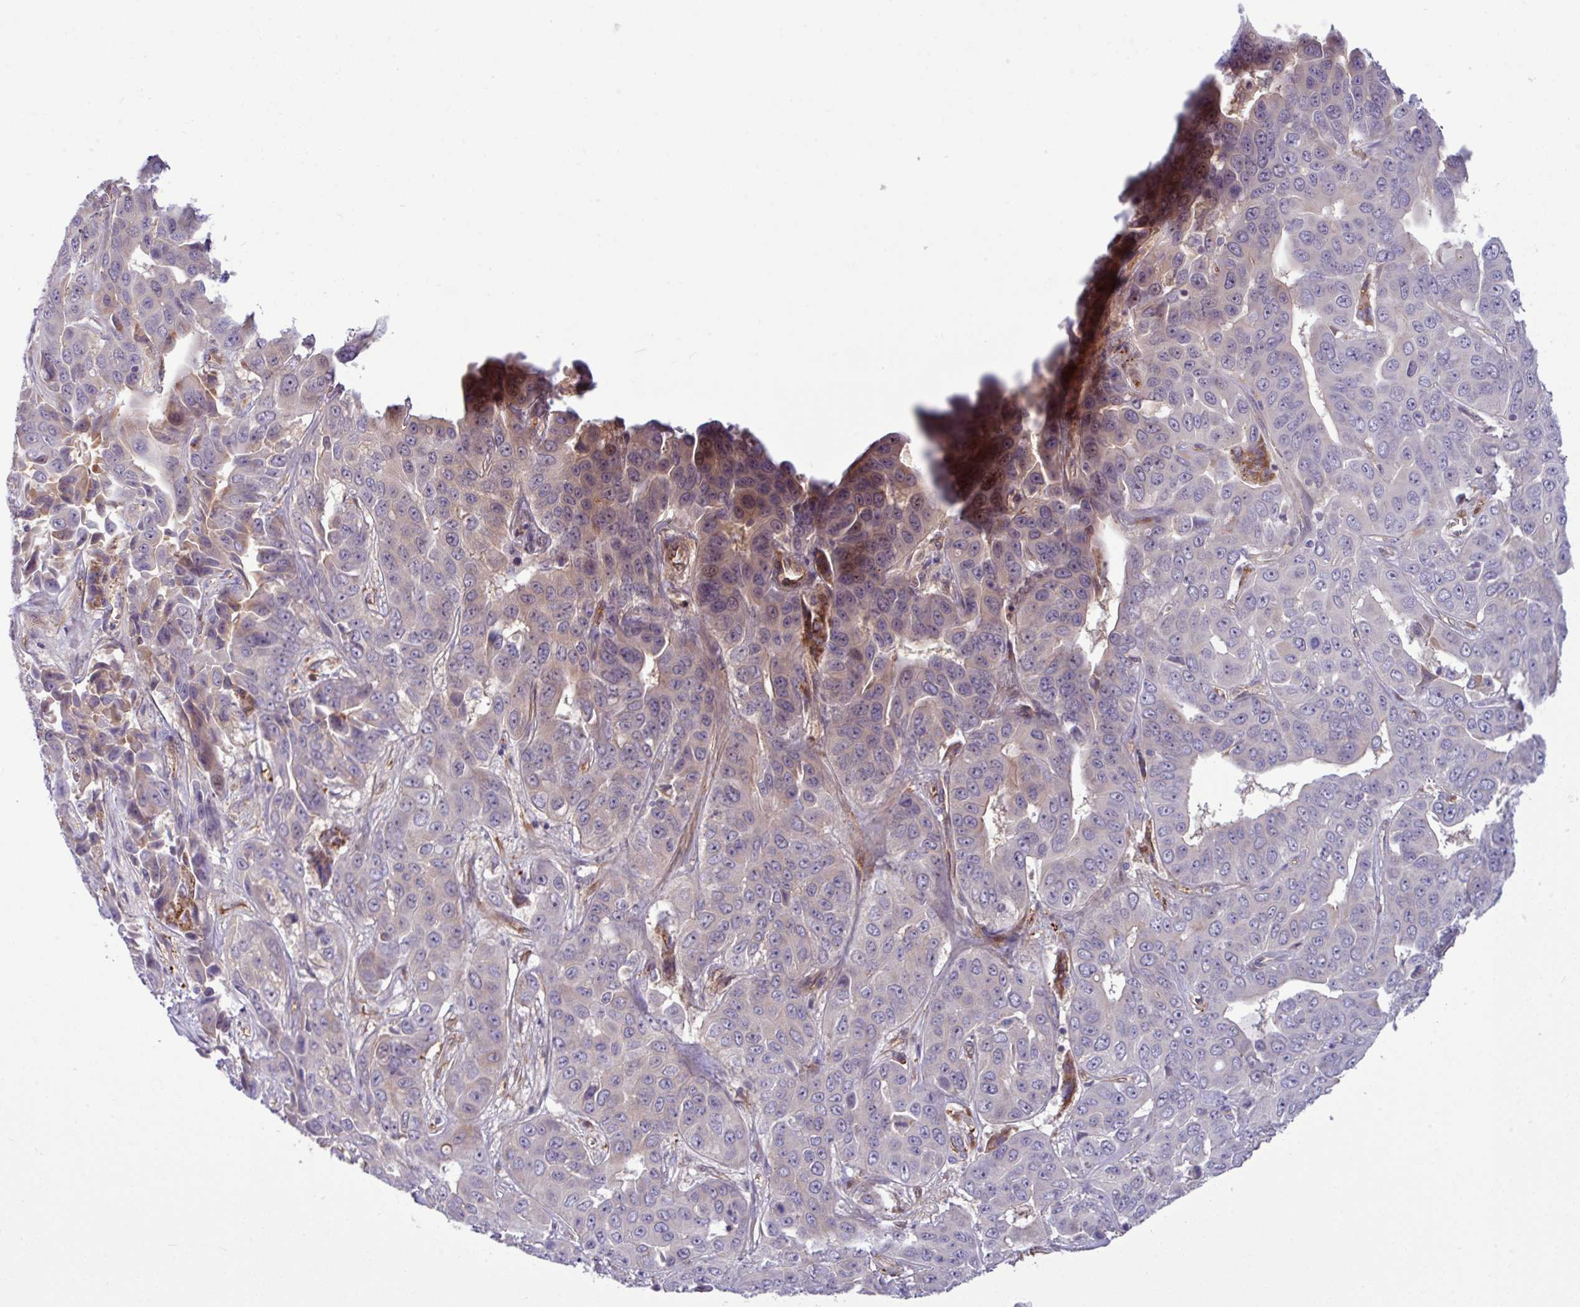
{"staining": {"intensity": "negative", "quantity": "none", "location": "none"}, "tissue": "liver cancer", "cell_type": "Tumor cells", "image_type": "cancer", "snomed": [{"axis": "morphology", "description": "Cholangiocarcinoma"}, {"axis": "topography", "description": "Liver"}], "caption": "High magnification brightfield microscopy of cholangiocarcinoma (liver) stained with DAB (brown) and counterstained with hematoxylin (blue): tumor cells show no significant expression. (Stains: DAB IHC with hematoxylin counter stain, Microscopy: brightfield microscopy at high magnification).", "gene": "B4GALNT4", "patient": {"sex": "female", "age": 52}}